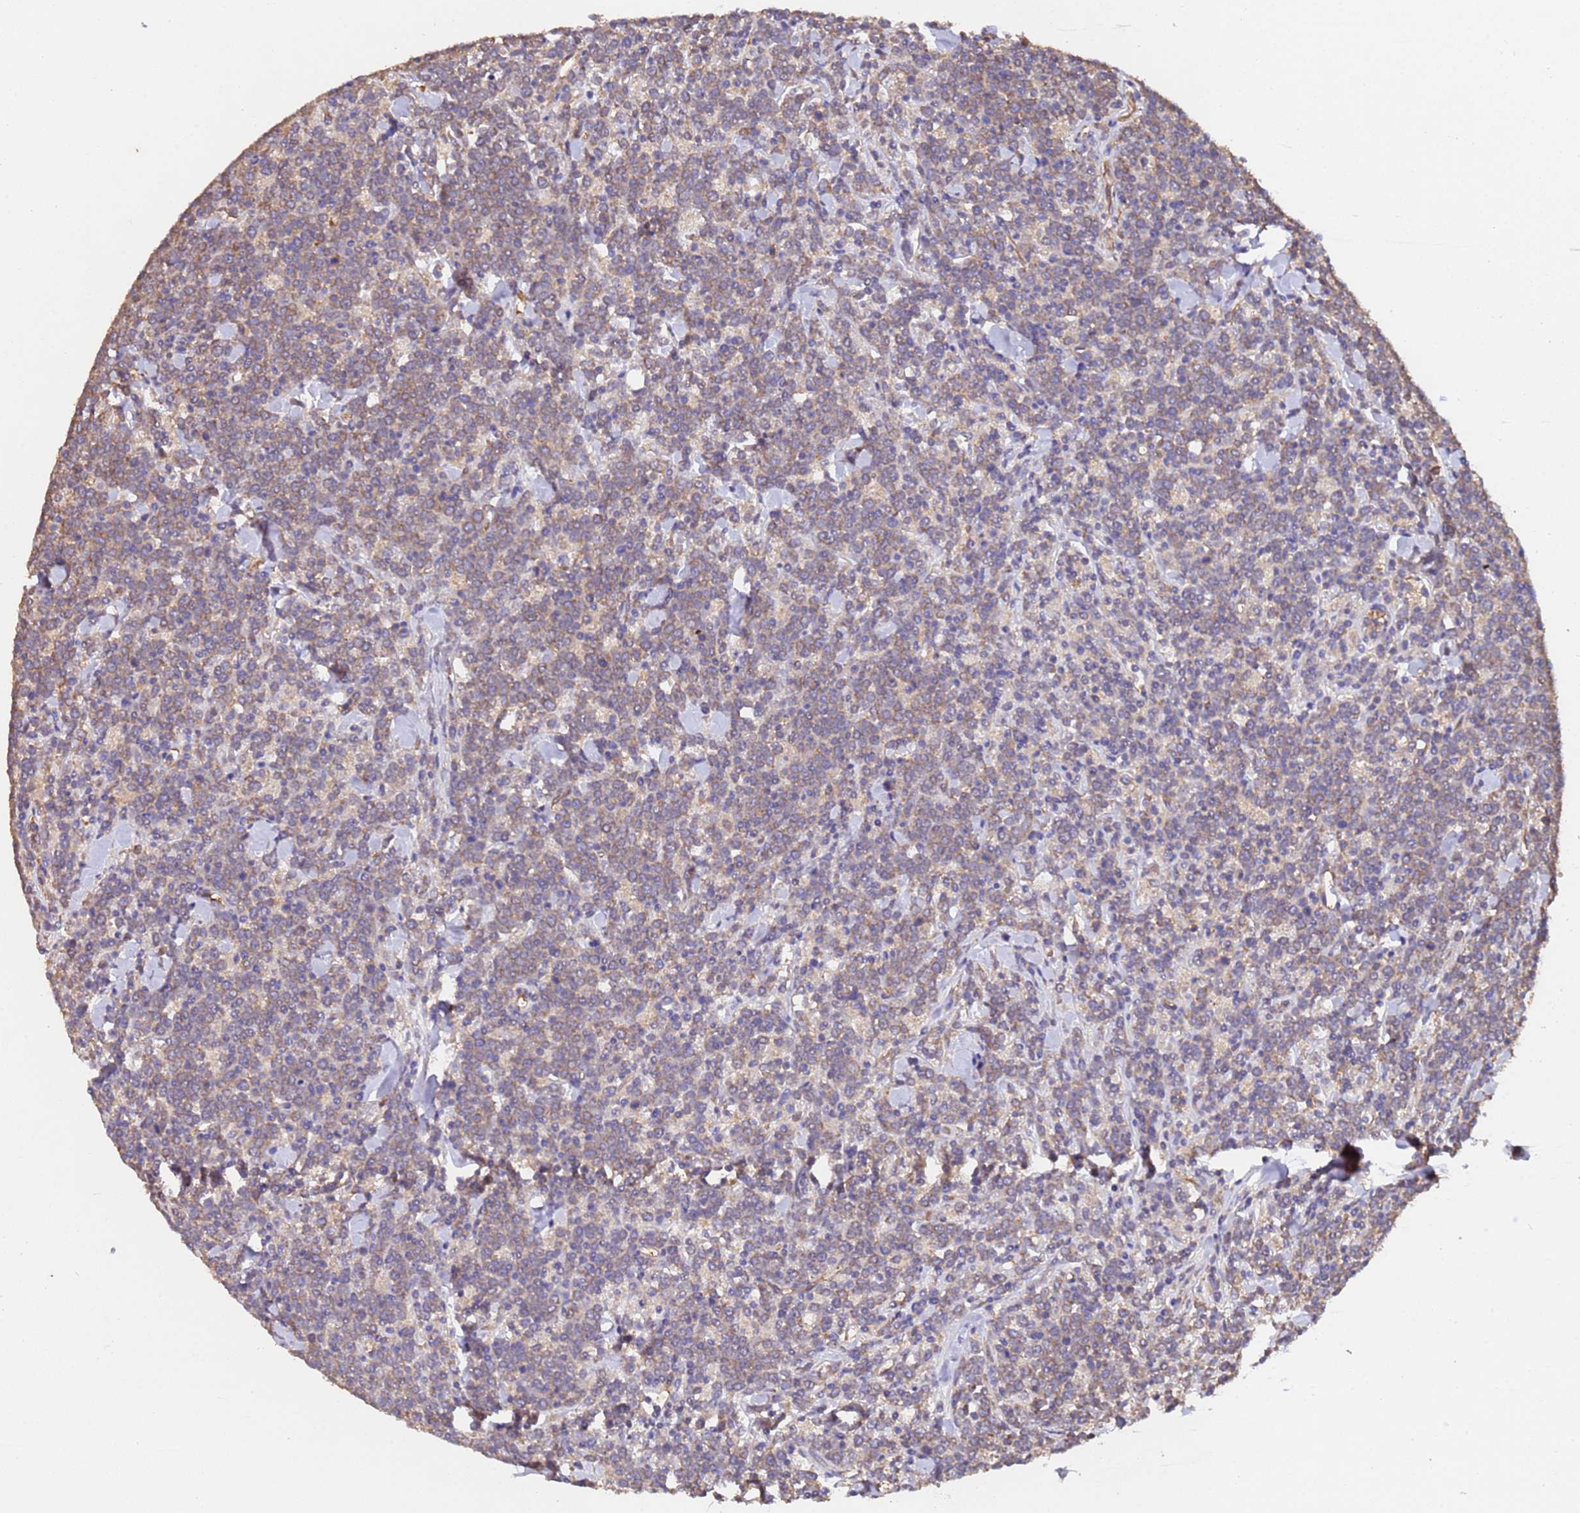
{"staining": {"intensity": "weak", "quantity": "25%-75%", "location": "cytoplasmic/membranous"}, "tissue": "lymphoma", "cell_type": "Tumor cells", "image_type": "cancer", "snomed": [{"axis": "morphology", "description": "Malignant lymphoma, non-Hodgkin's type, High grade"}, {"axis": "topography", "description": "Small intestine"}], "caption": "High-magnification brightfield microscopy of lymphoma stained with DAB (brown) and counterstained with hematoxylin (blue). tumor cells exhibit weak cytoplasmic/membranous positivity is appreciated in approximately25%-75% of cells.", "gene": "MTX3", "patient": {"sex": "male", "age": 8}}